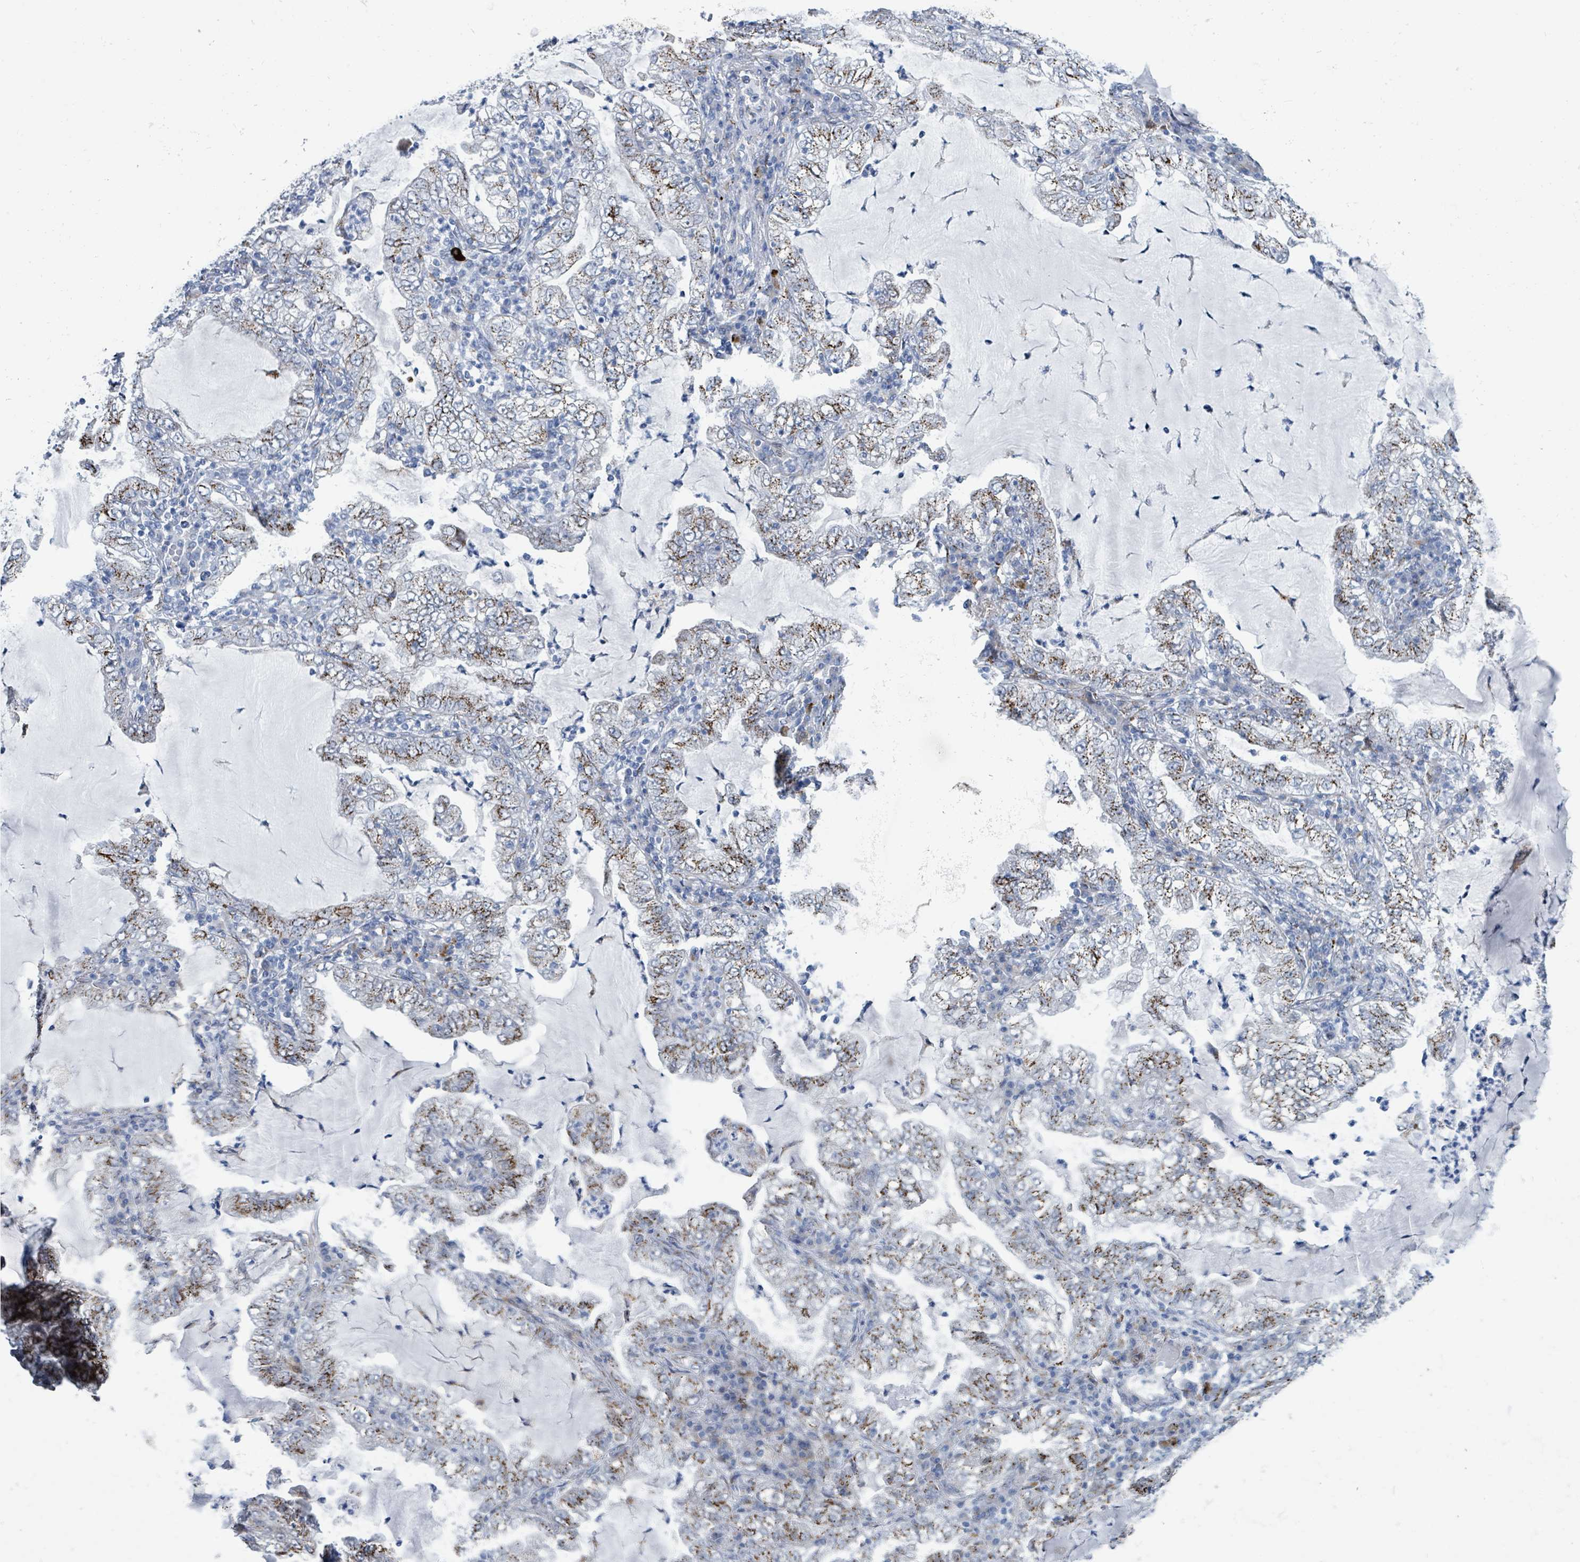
{"staining": {"intensity": "moderate", "quantity": "25%-75%", "location": "cytoplasmic/membranous"}, "tissue": "lung cancer", "cell_type": "Tumor cells", "image_type": "cancer", "snomed": [{"axis": "morphology", "description": "Adenocarcinoma, NOS"}, {"axis": "topography", "description": "Lung"}], "caption": "Brown immunohistochemical staining in human adenocarcinoma (lung) demonstrates moderate cytoplasmic/membranous staining in approximately 25%-75% of tumor cells.", "gene": "DCAF5", "patient": {"sex": "female", "age": 73}}